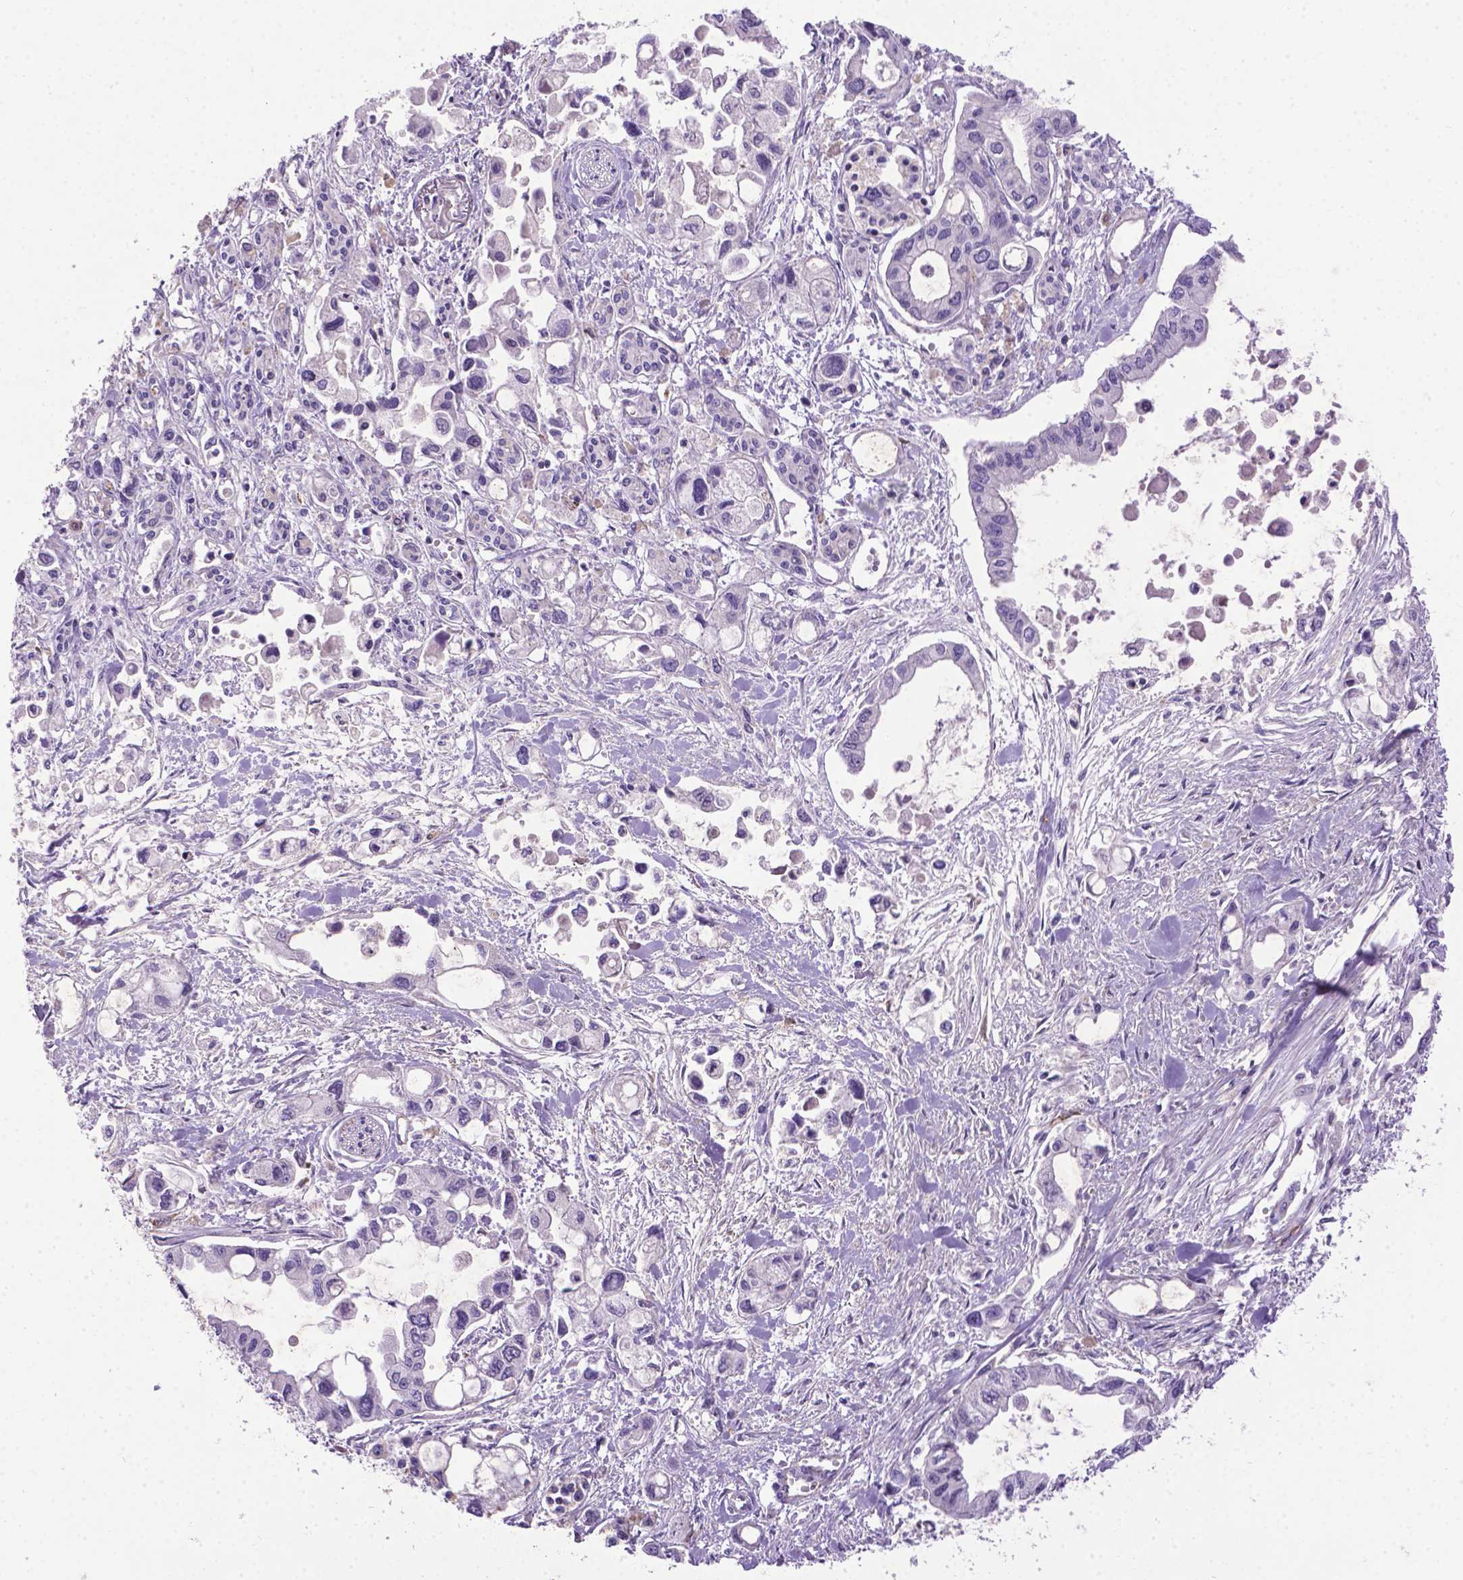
{"staining": {"intensity": "negative", "quantity": "none", "location": "none"}, "tissue": "pancreatic cancer", "cell_type": "Tumor cells", "image_type": "cancer", "snomed": [{"axis": "morphology", "description": "Adenocarcinoma, NOS"}, {"axis": "topography", "description": "Pancreas"}], "caption": "The immunohistochemistry micrograph has no significant staining in tumor cells of pancreatic adenocarcinoma tissue. The staining was performed using DAB (3,3'-diaminobenzidine) to visualize the protein expression in brown, while the nuclei were stained in blue with hematoxylin (Magnification: 20x).", "gene": "CCER2", "patient": {"sex": "female", "age": 61}}